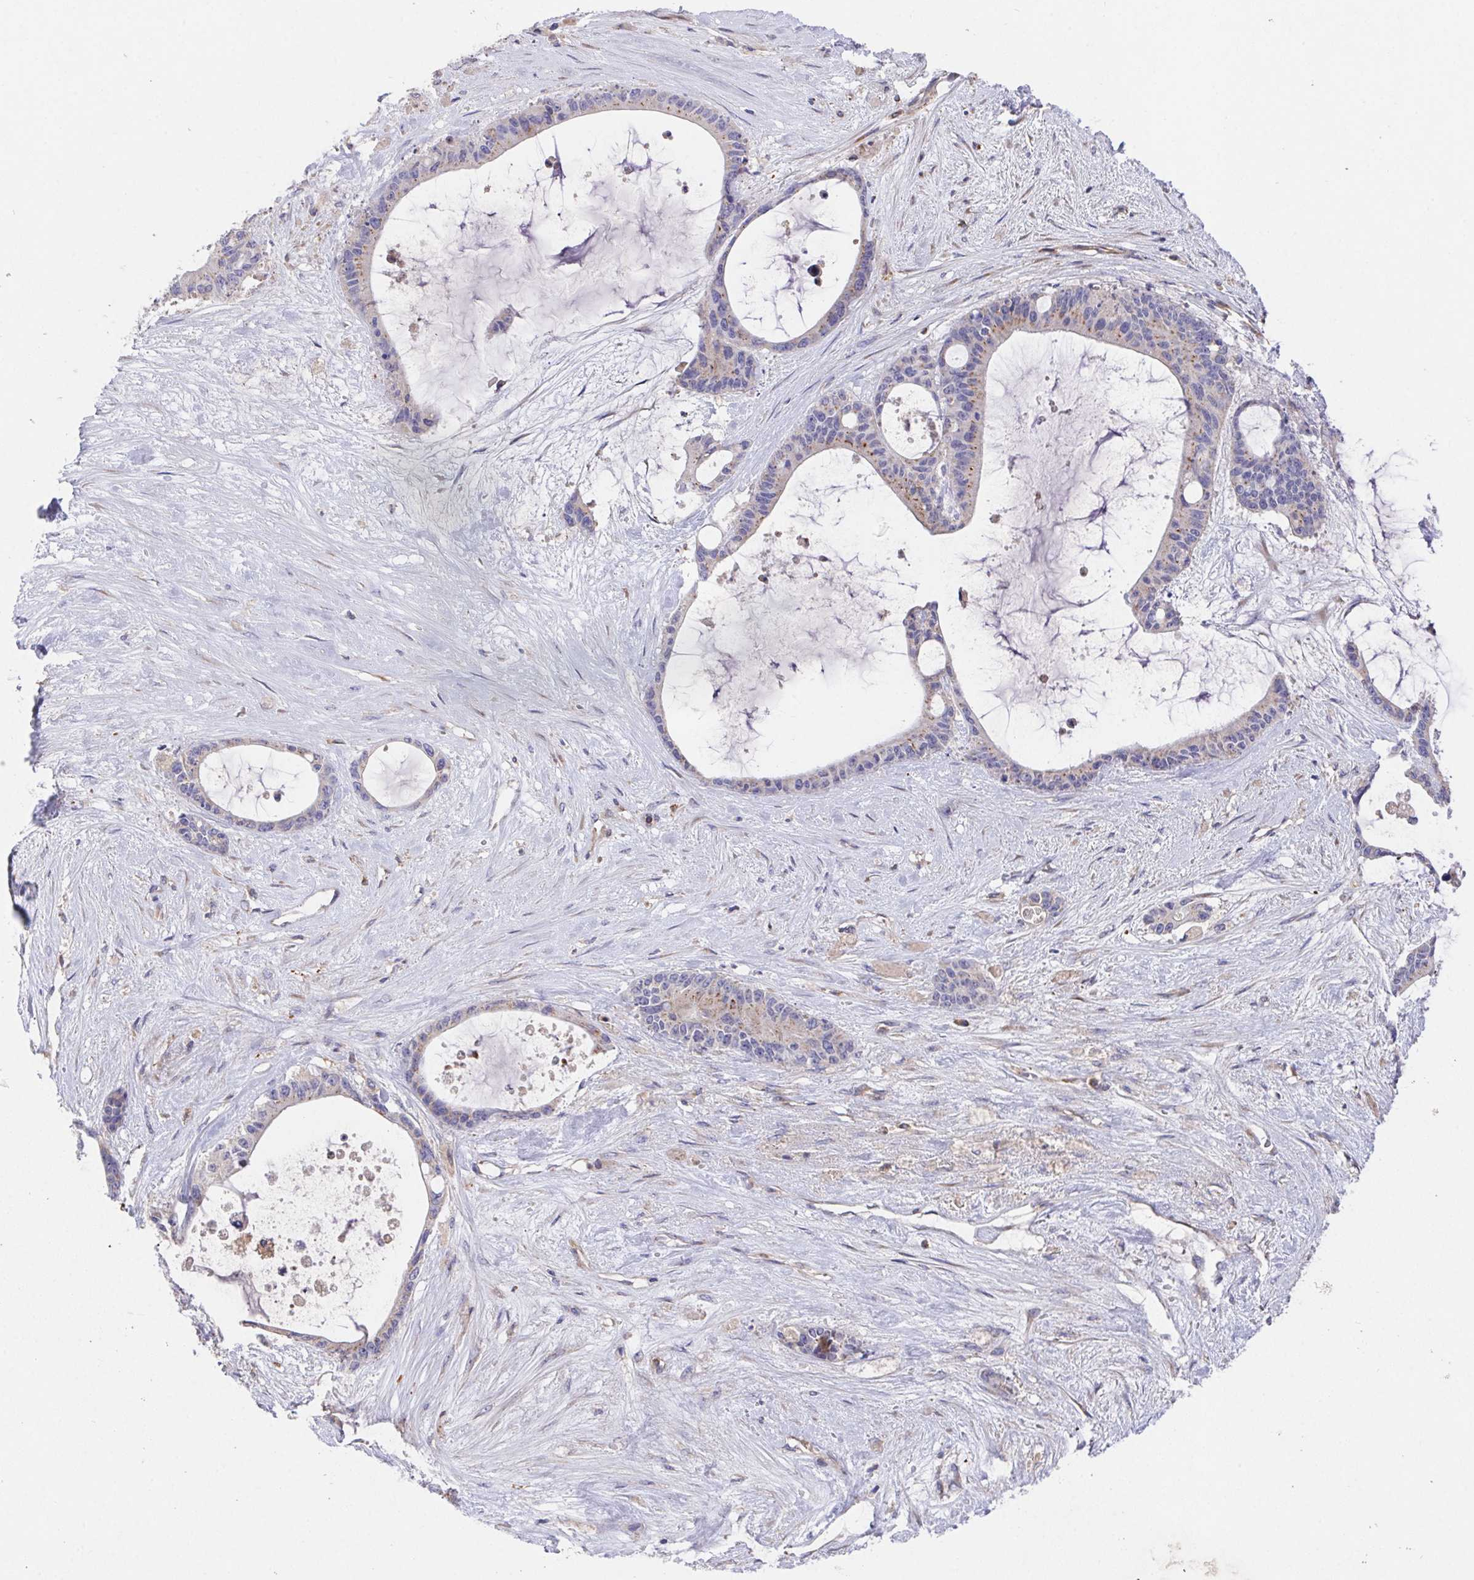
{"staining": {"intensity": "negative", "quantity": "none", "location": "none"}, "tissue": "liver cancer", "cell_type": "Tumor cells", "image_type": "cancer", "snomed": [{"axis": "morphology", "description": "Normal tissue, NOS"}, {"axis": "morphology", "description": "Cholangiocarcinoma"}, {"axis": "topography", "description": "Liver"}, {"axis": "topography", "description": "Peripheral nerve tissue"}], "caption": "Micrograph shows no protein staining in tumor cells of liver cholangiocarcinoma tissue.", "gene": "FAM241A", "patient": {"sex": "female", "age": 73}}